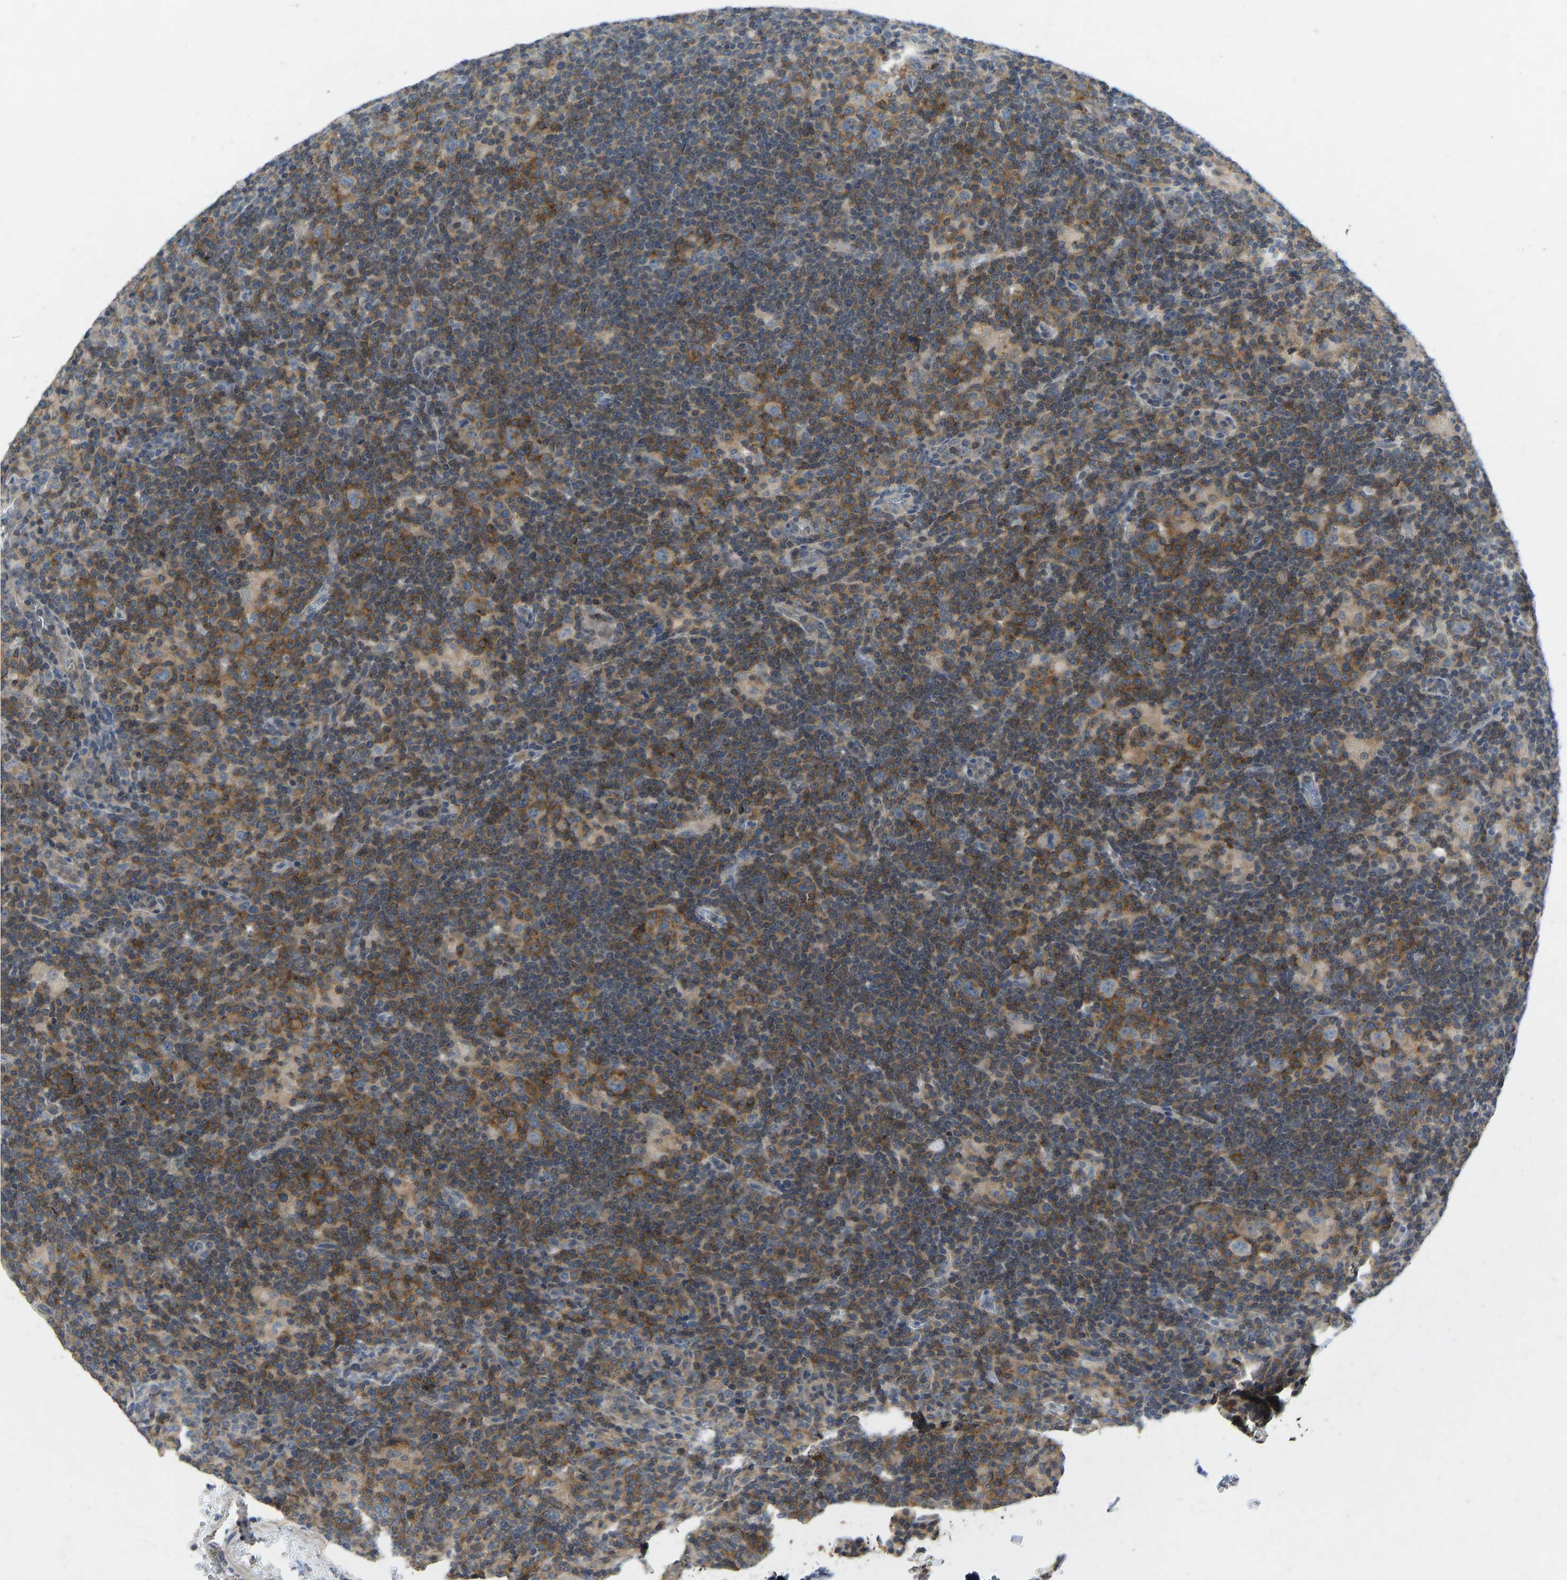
{"staining": {"intensity": "weak", "quantity": ">75%", "location": "cytoplasmic/membranous"}, "tissue": "lymphoma", "cell_type": "Tumor cells", "image_type": "cancer", "snomed": [{"axis": "morphology", "description": "Hodgkin's disease, NOS"}, {"axis": "topography", "description": "Lymph node"}], "caption": "Human Hodgkin's disease stained with a protein marker reveals weak staining in tumor cells.", "gene": "NDRG3", "patient": {"sex": "female", "age": 57}}